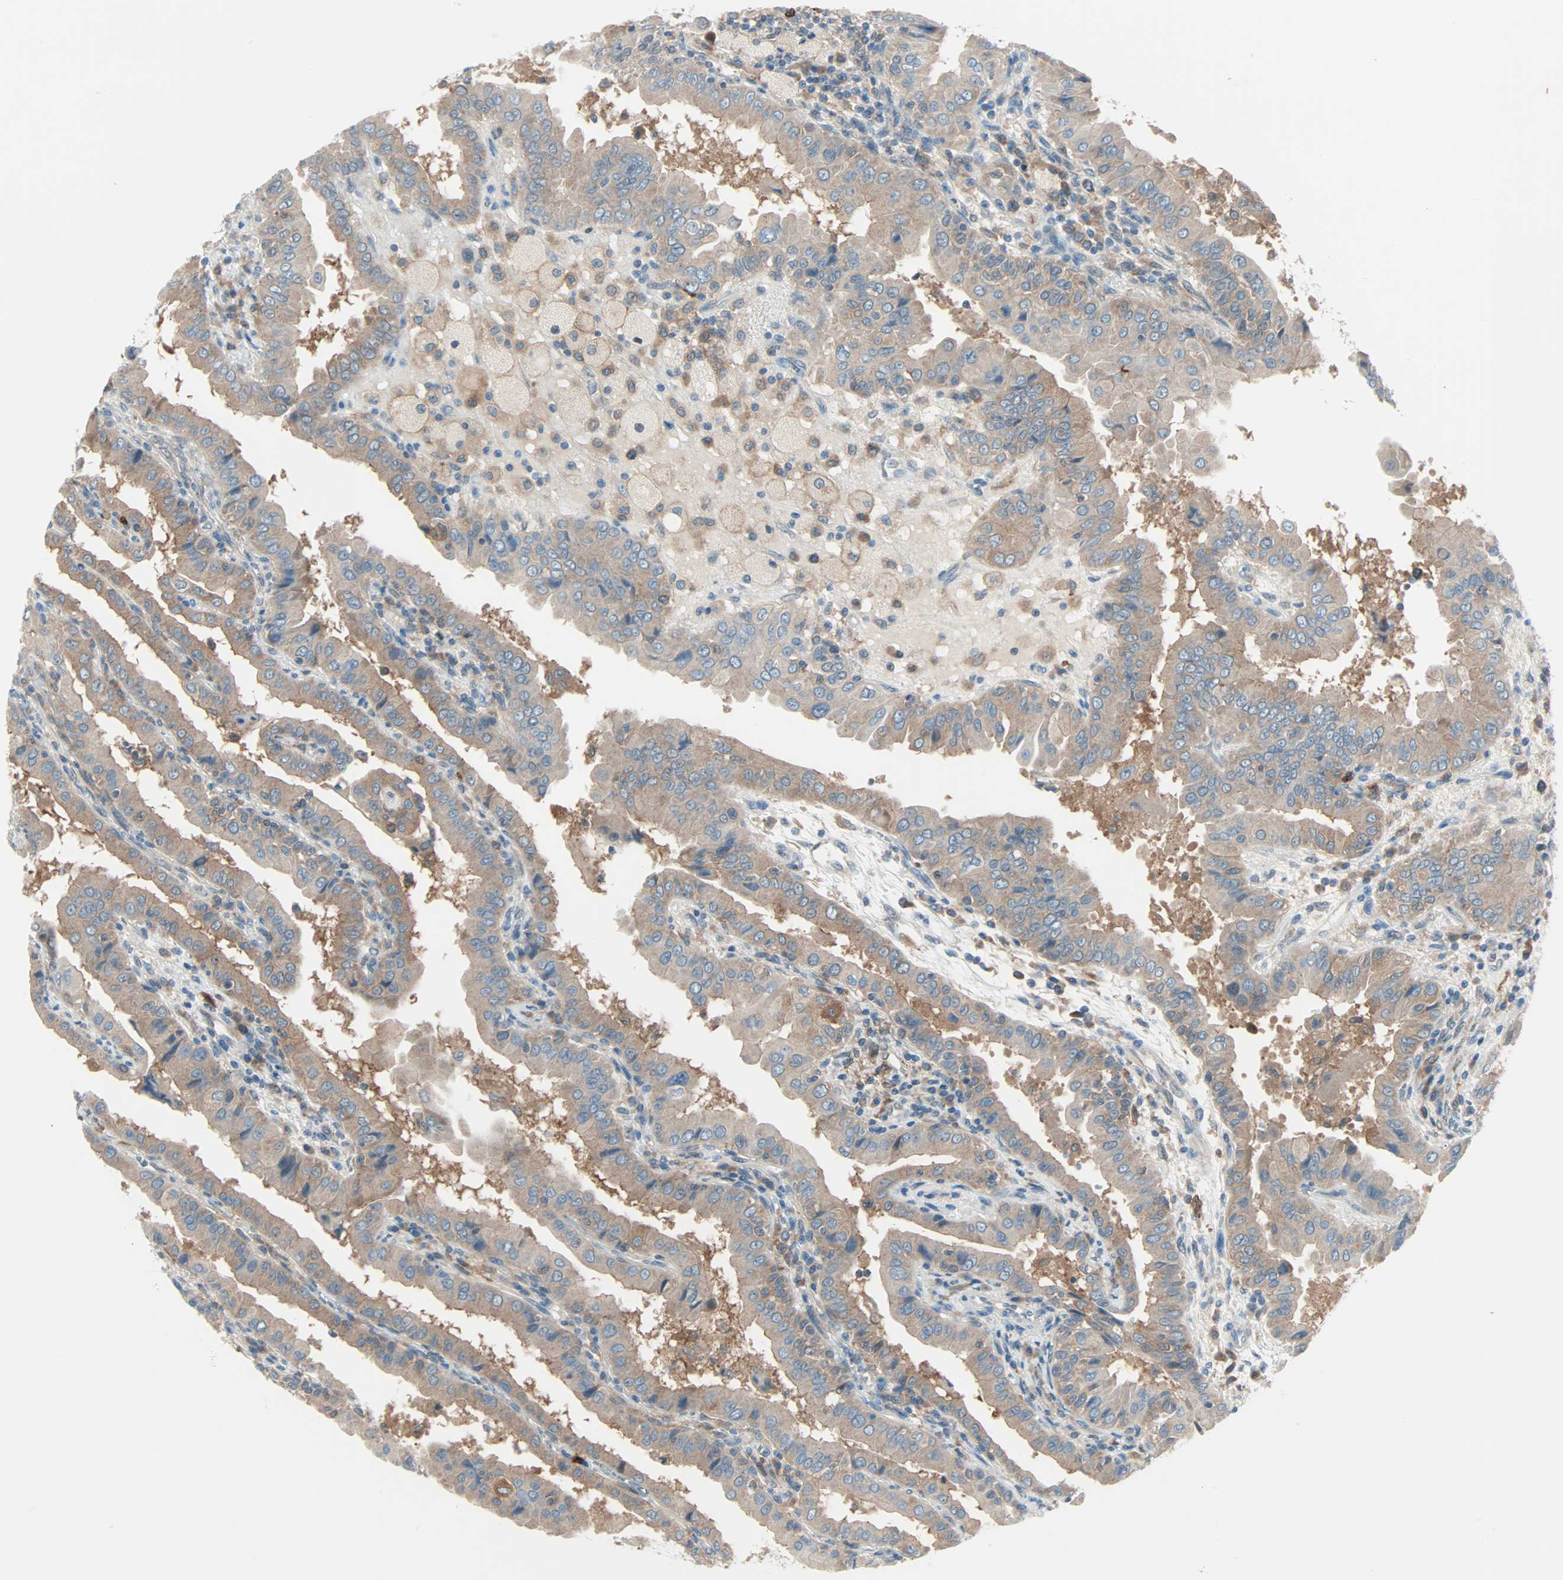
{"staining": {"intensity": "moderate", "quantity": ">75%", "location": "cytoplasmic/membranous"}, "tissue": "thyroid cancer", "cell_type": "Tumor cells", "image_type": "cancer", "snomed": [{"axis": "morphology", "description": "Papillary adenocarcinoma, NOS"}, {"axis": "topography", "description": "Thyroid gland"}], "caption": "The immunohistochemical stain shows moderate cytoplasmic/membranous staining in tumor cells of thyroid papillary adenocarcinoma tissue.", "gene": "SMIM8", "patient": {"sex": "male", "age": 33}}